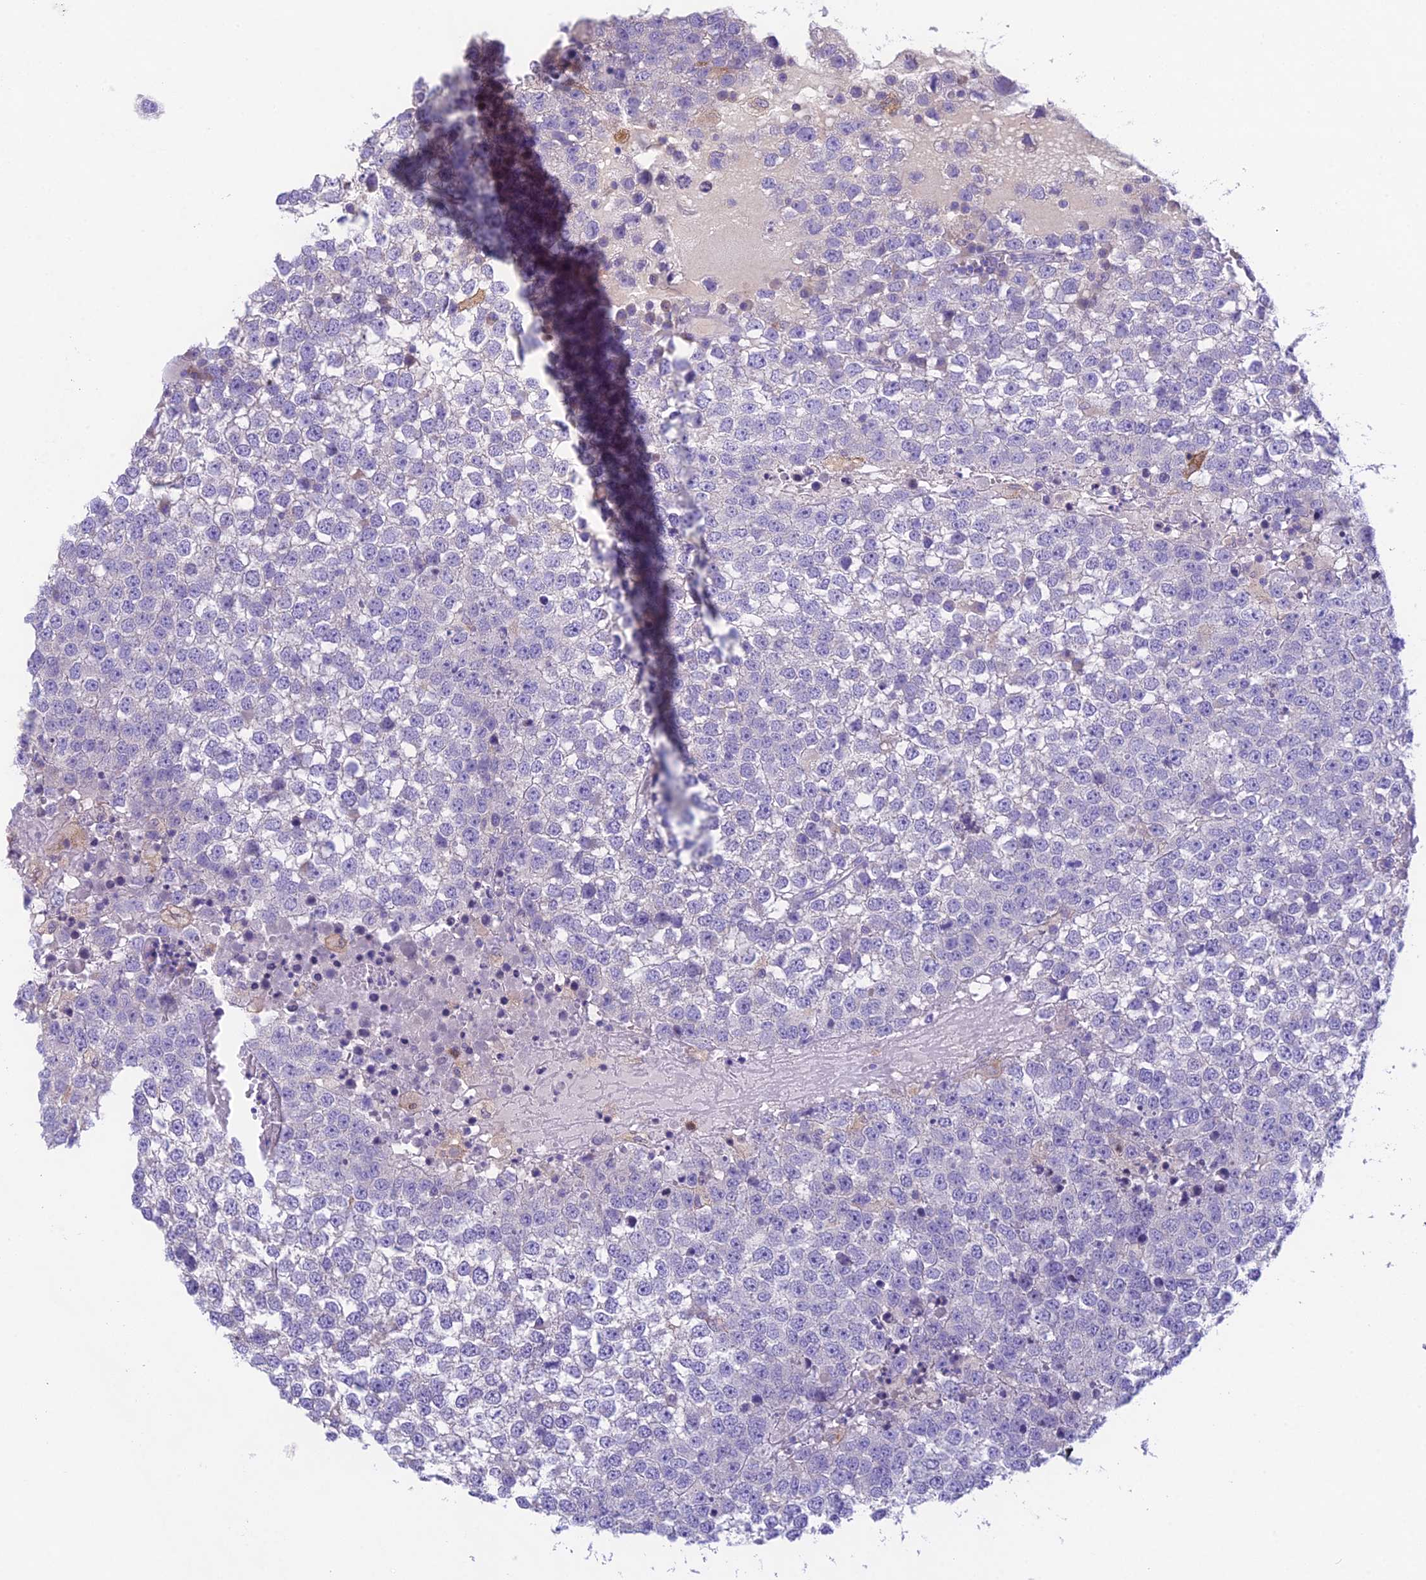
{"staining": {"intensity": "negative", "quantity": "none", "location": "none"}, "tissue": "testis cancer", "cell_type": "Tumor cells", "image_type": "cancer", "snomed": [{"axis": "morphology", "description": "Seminoma, NOS"}, {"axis": "topography", "description": "Testis"}], "caption": "DAB (3,3'-diaminobenzidine) immunohistochemical staining of testis cancer (seminoma) demonstrates no significant expression in tumor cells.", "gene": "KIAA0408", "patient": {"sex": "male", "age": 65}}